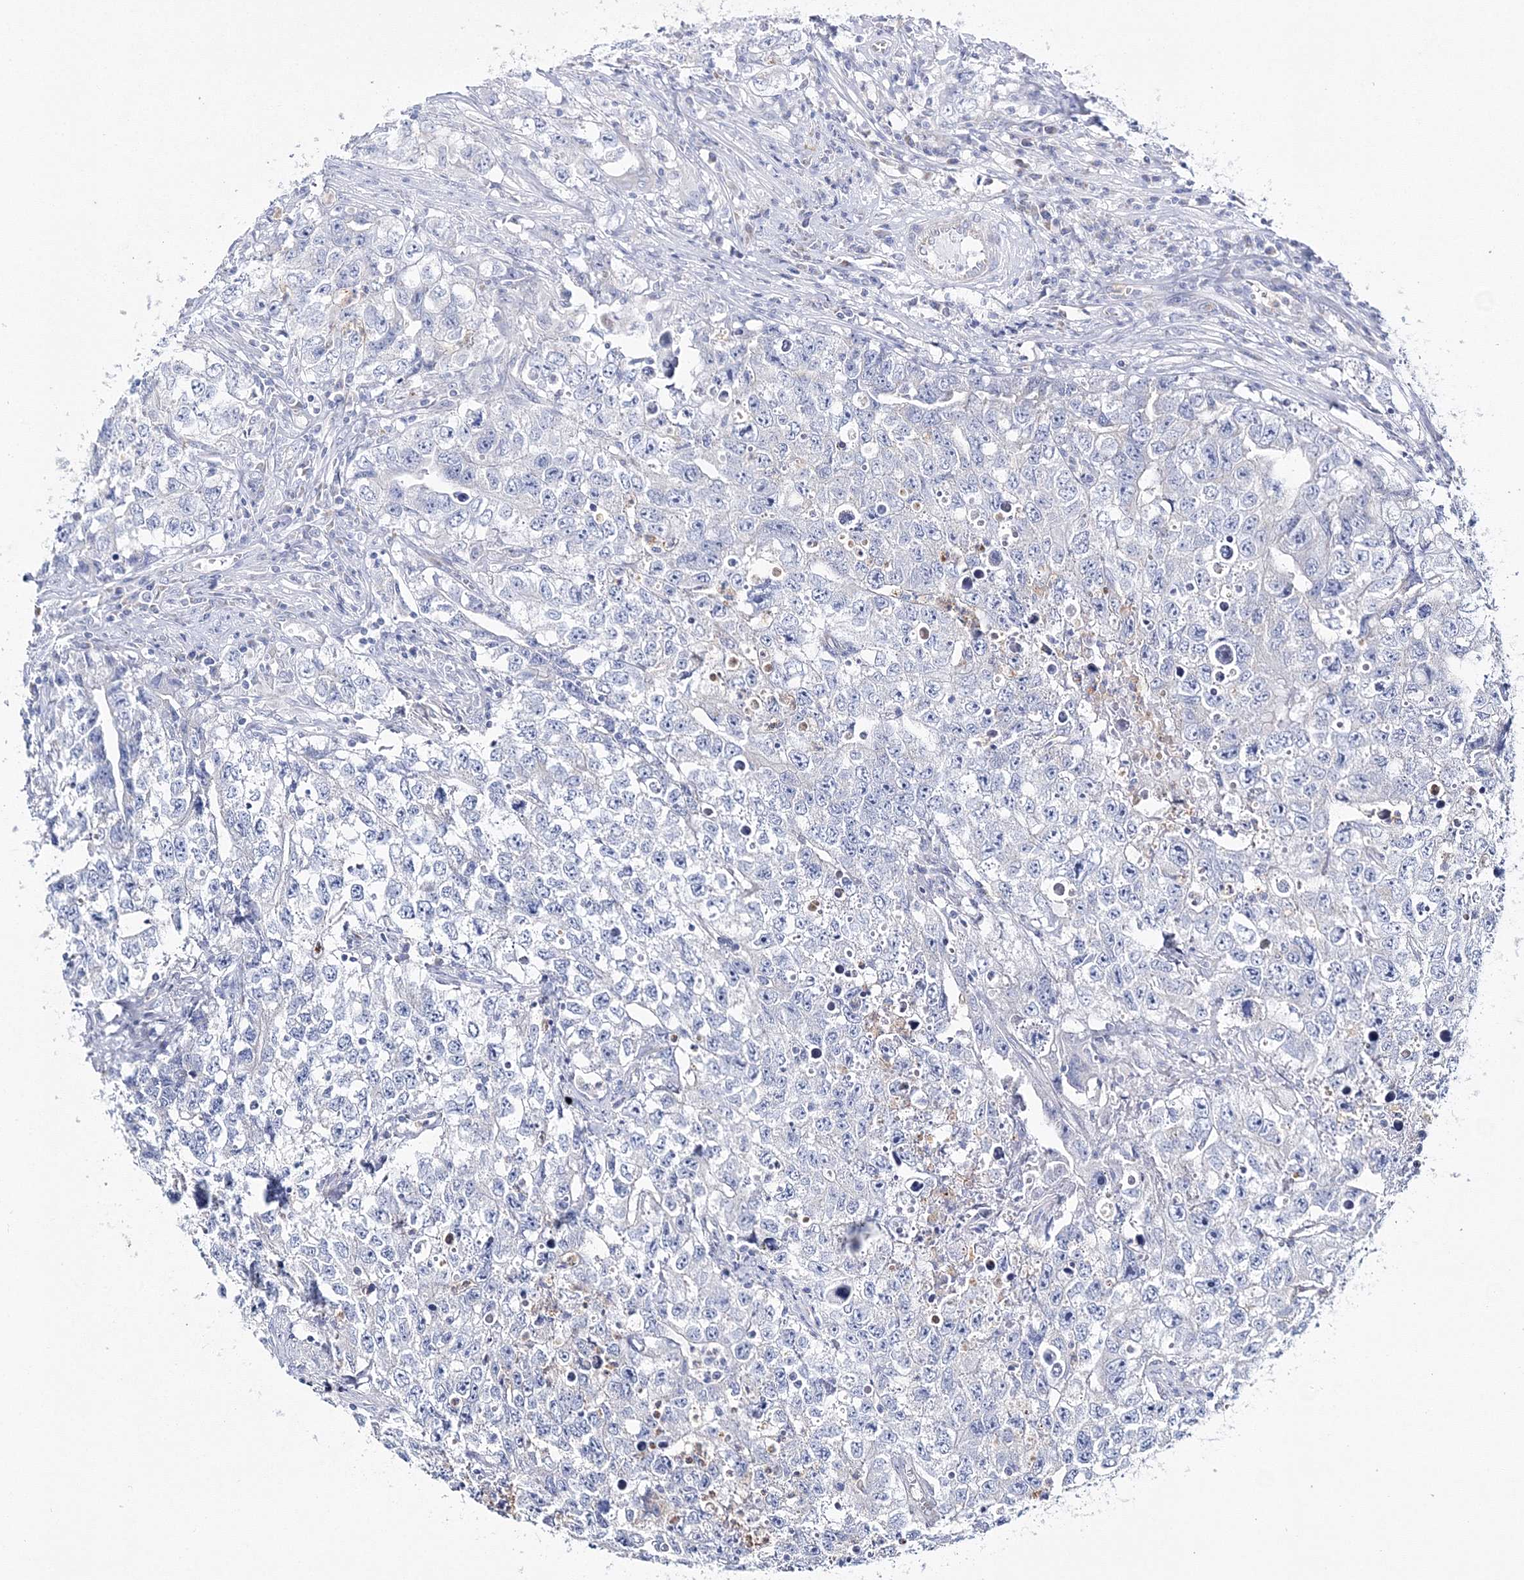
{"staining": {"intensity": "negative", "quantity": "none", "location": "none"}, "tissue": "testis cancer", "cell_type": "Tumor cells", "image_type": "cancer", "snomed": [{"axis": "morphology", "description": "Seminoma, NOS"}, {"axis": "morphology", "description": "Carcinoma, Embryonal, NOS"}, {"axis": "topography", "description": "Testis"}], "caption": "Tumor cells show no significant protein expression in testis embryonal carcinoma.", "gene": "HIBCH", "patient": {"sex": "male", "age": 43}}